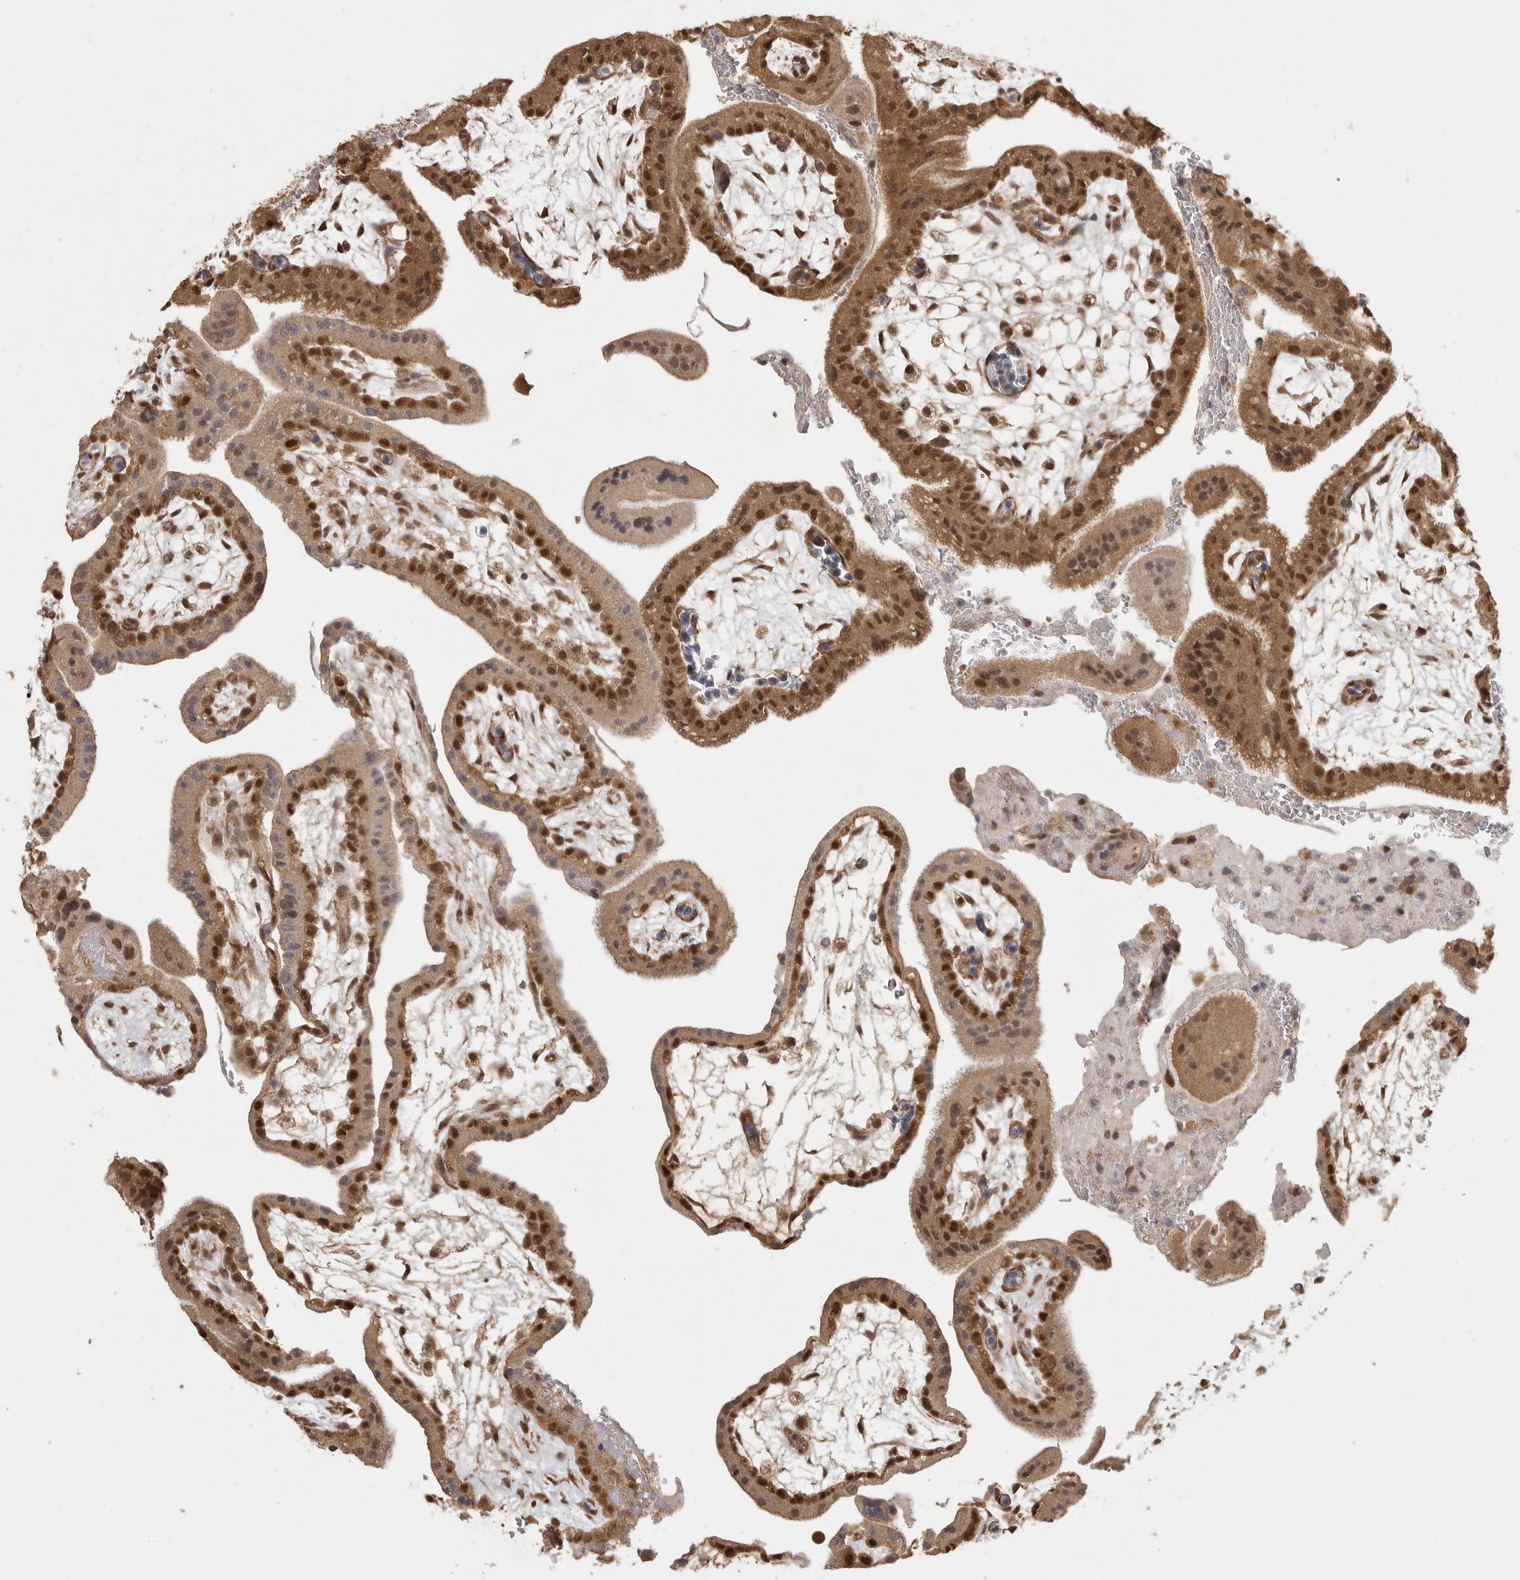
{"staining": {"intensity": "moderate", "quantity": ">75%", "location": "cytoplasmic/membranous,nuclear"}, "tissue": "placenta", "cell_type": "Decidual cells", "image_type": "normal", "snomed": [{"axis": "morphology", "description": "Normal tissue, NOS"}, {"axis": "topography", "description": "Placenta"}], "caption": "Approximately >75% of decidual cells in normal placenta reveal moderate cytoplasmic/membranous,nuclear protein expression as visualized by brown immunohistochemical staining.", "gene": "DFFA", "patient": {"sex": "female", "age": 35}}